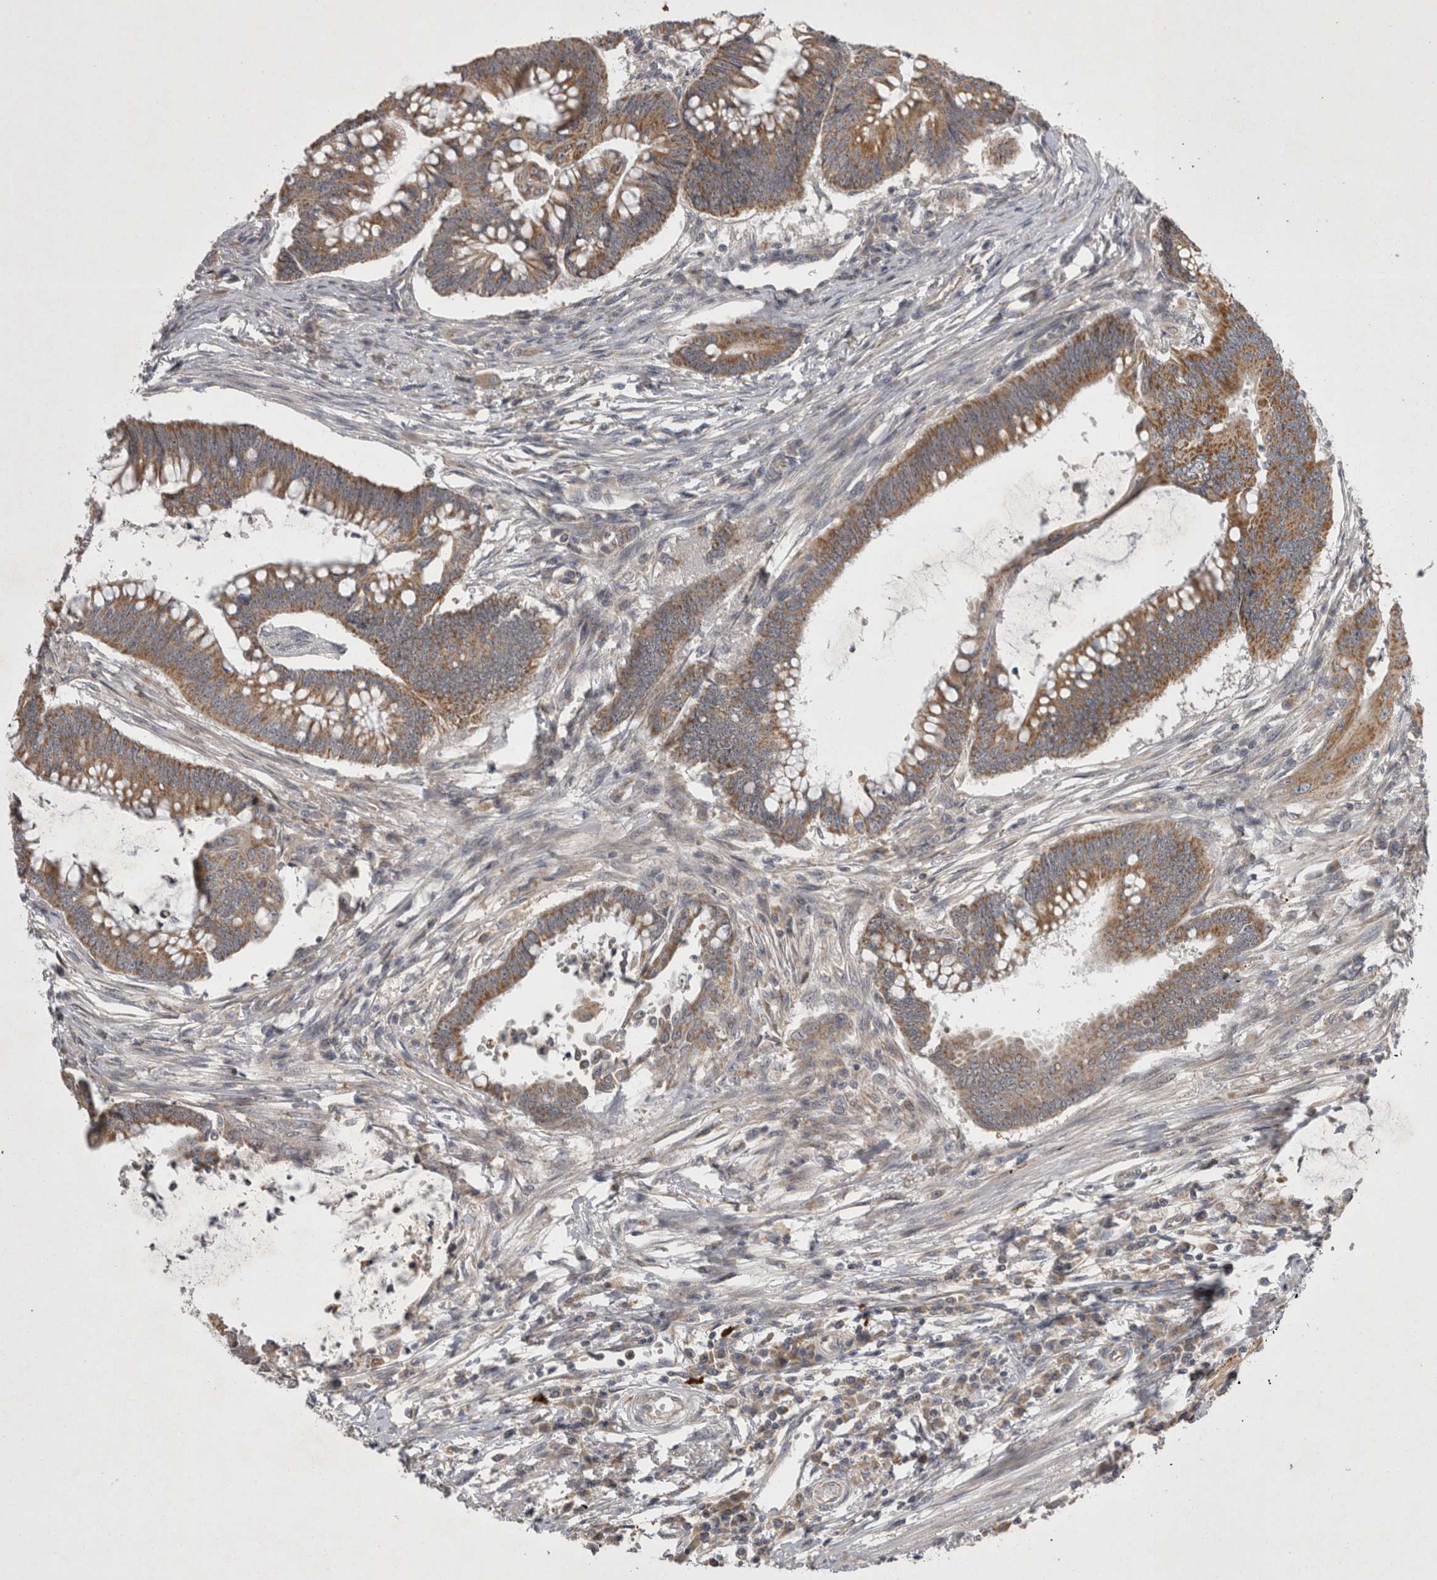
{"staining": {"intensity": "moderate", "quantity": ">75%", "location": "cytoplasmic/membranous"}, "tissue": "colorectal cancer", "cell_type": "Tumor cells", "image_type": "cancer", "snomed": [{"axis": "morphology", "description": "Adenoma, NOS"}, {"axis": "morphology", "description": "Adenocarcinoma, NOS"}, {"axis": "topography", "description": "Colon"}], "caption": "Moderate cytoplasmic/membranous positivity is identified in about >75% of tumor cells in adenocarcinoma (colorectal).", "gene": "TSPOAP1", "patient": {"sex": "male", "age": 79}}